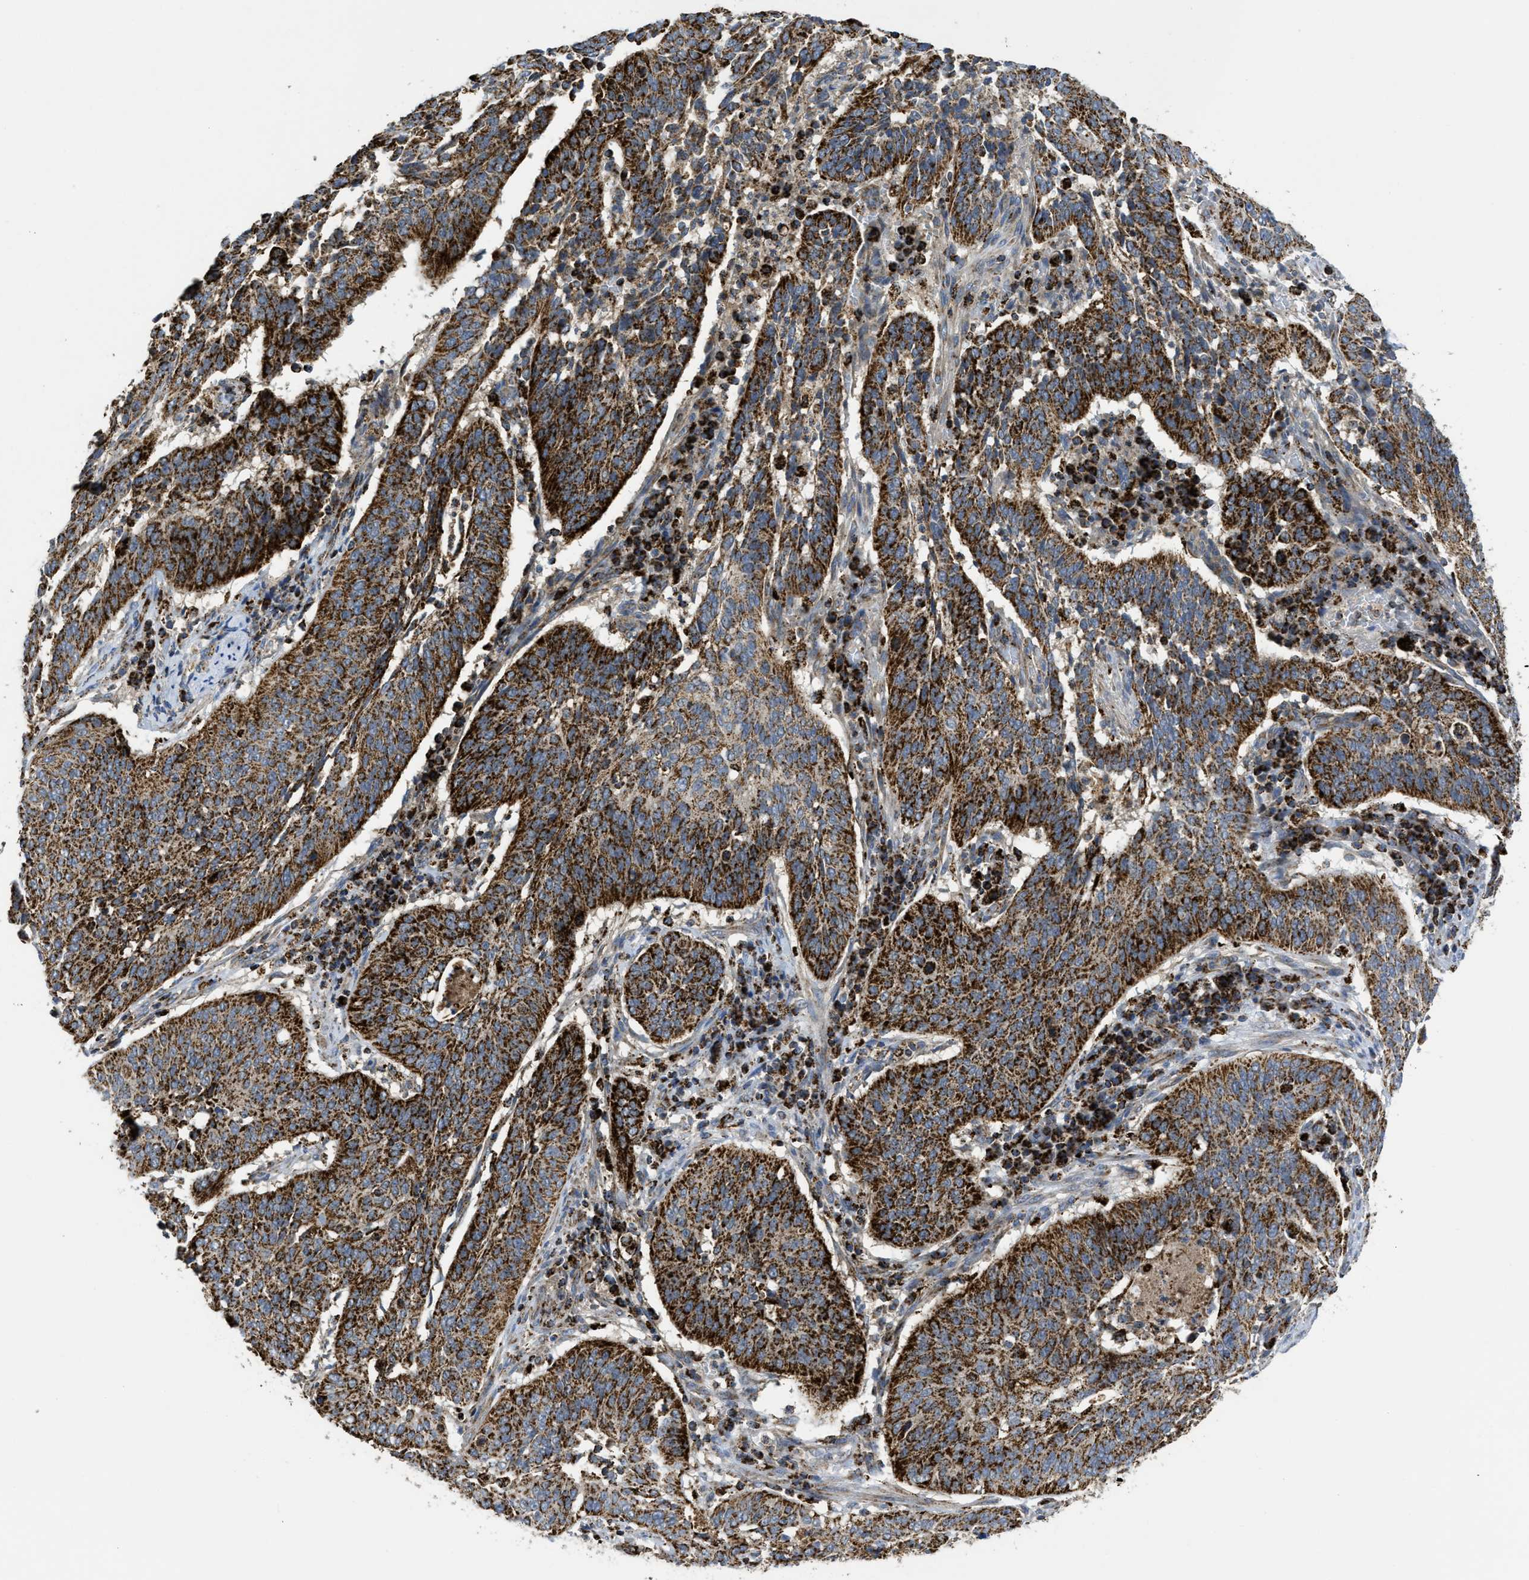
{"staining": {"intensity": "strong", "quantity": ">75%", "location": "cytoplasmic/membranous"}, "tissue": "cervical cancer", "cell_type": "Tumor cells", "image_type": "cancer", "snomed": [{"axis": "morphology", "description": "Normal tissue, NOS"}, {"axis": "morphology", "description": "Squamous cell carcinoma, NOS"}, {"axis": "topography", "description": "Cervix"}], "caption": "A high amount of strong cytoplasmic/membranous positivity is appreciated in about >75% of tumor cells in cervical cancer (squamous cell carcinoma) tissue.", "gene": "SQOR", "patient": {"sex": "female", "age": 39}}